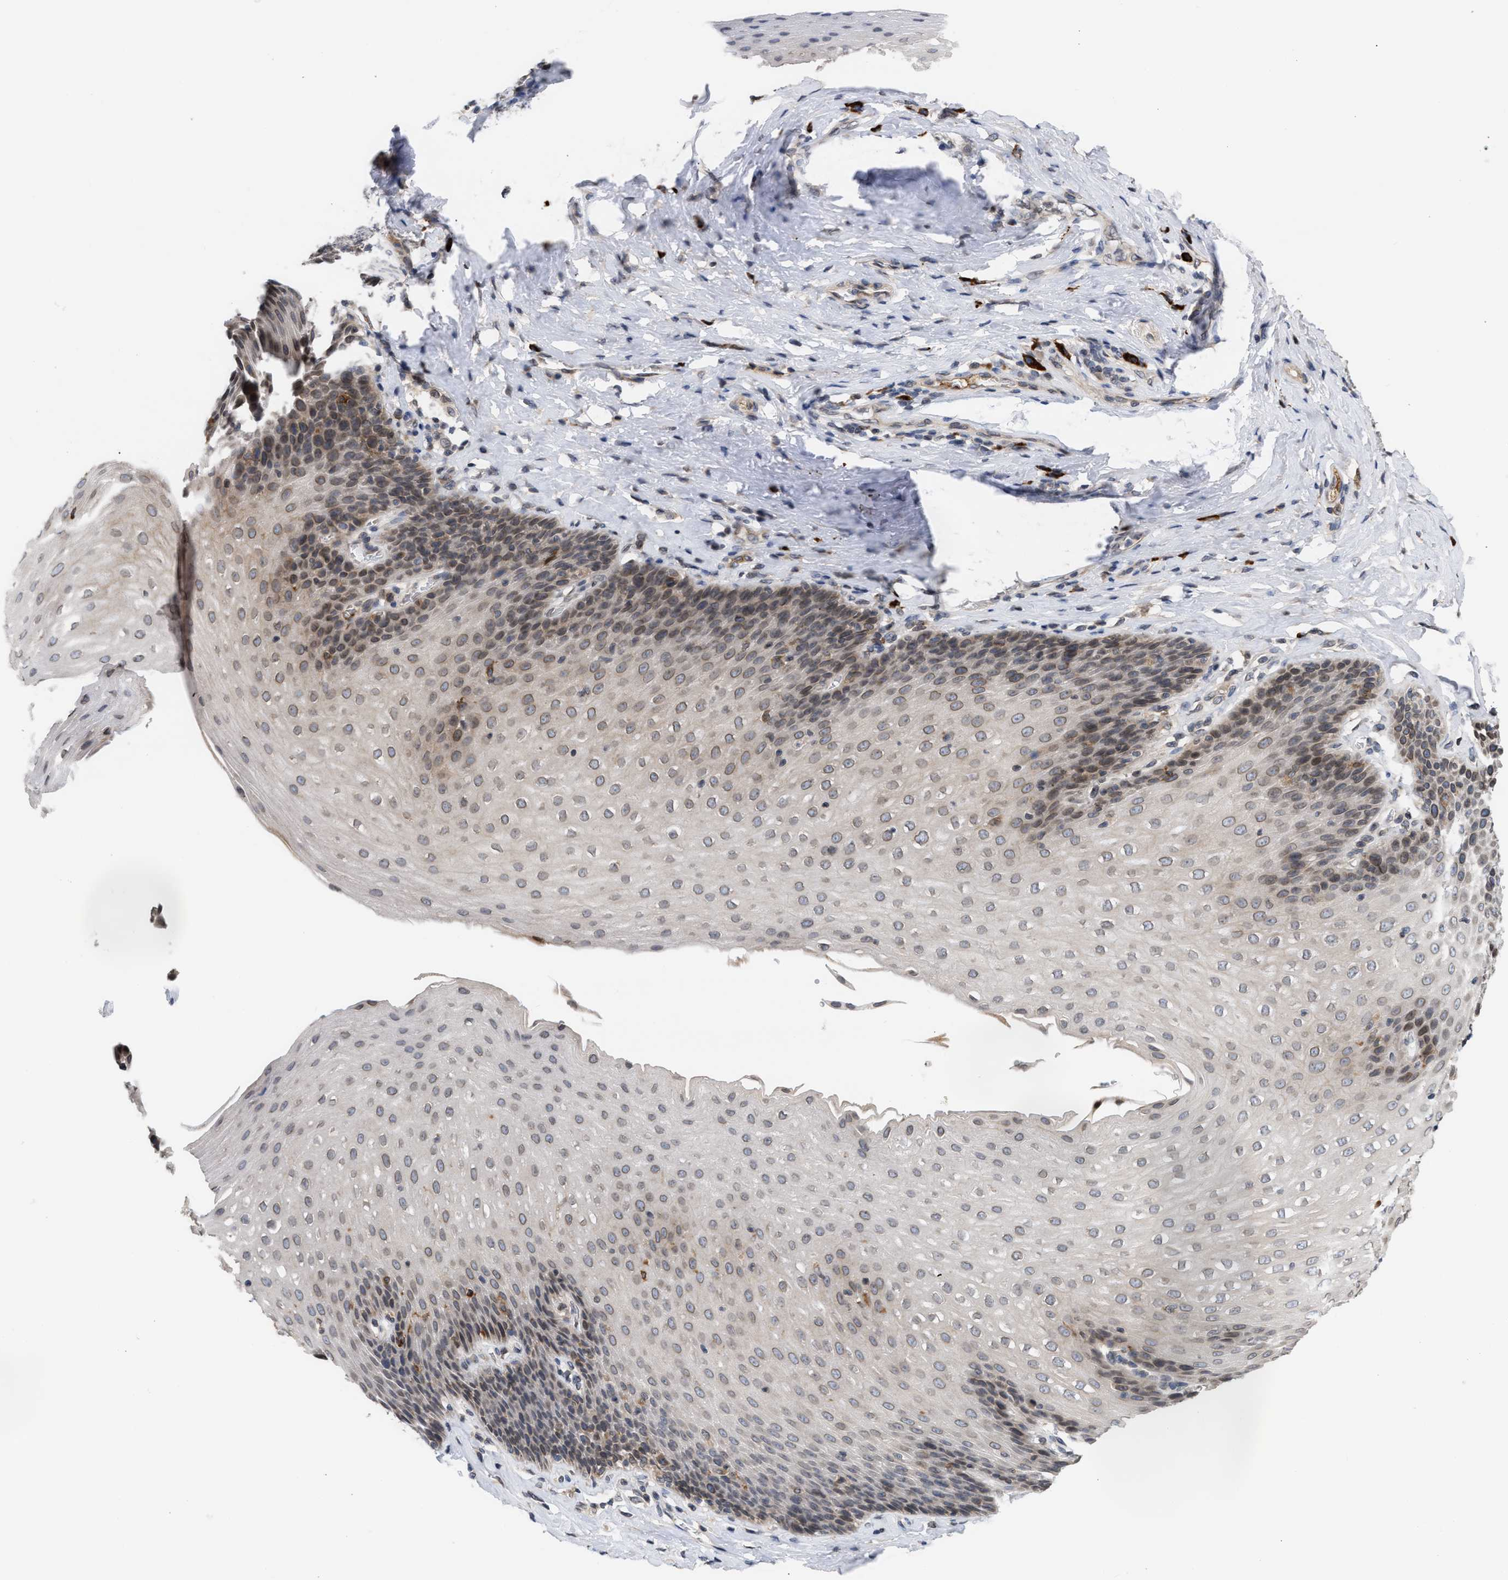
{"staining": {"intensity": "weak", "quantity": ">75%", "location": "cytoplasmic/membranous,nuclear"}, "tissue": "esophagus", "cell_type": "Squamous epithelial cells", "image_type": "normal", "snomed": [{"axis": "morphology", "description": "Normal tissue, NOS"}, {"axis": "topography", "description": "Esophagus"}], "caption": "Immunohistochemical staining of benign human esophagus exhibits >75% levels of weak cytoplasmic/membranous,nuclear protein staining in about >75% of squamous epithelial cells.", "gene": "NUP62", "patient": {"sex": "female", "age": 61}}